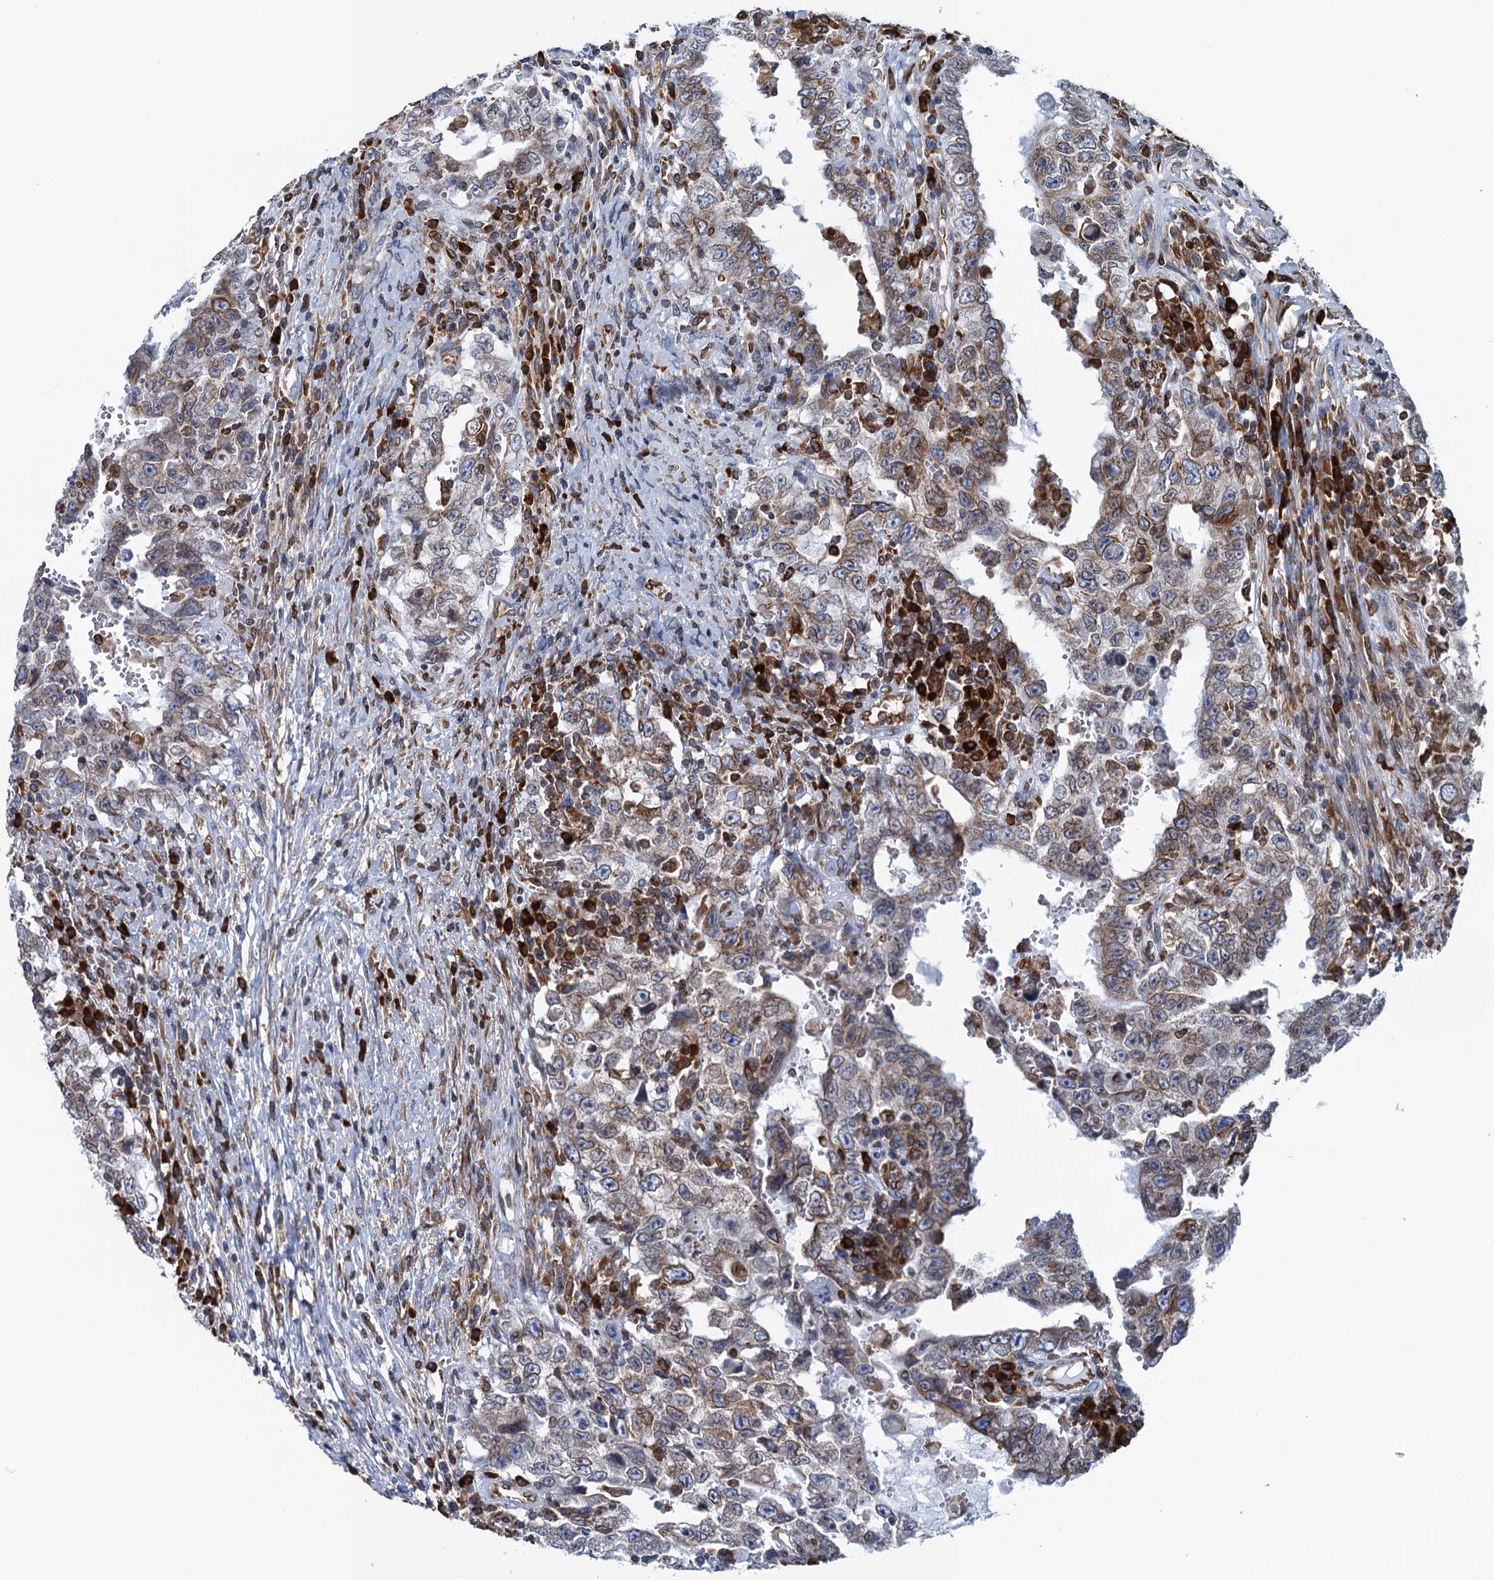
{"staining": {"intensity": "moderate", "quantity": "<25%", "location": "cytoplasmic/membranous"}, "tissue": "testis cancer", "cell_type": "Tumor cells", "image_type": "cancer", "snomed": [{"axis": "morphology", "description": "Carcinoma, Embryonal, NOS"}, {"axis": "topography", "description": "Testis"}], "caption": "Human testis embryonal carcinoma stained for a protein (brown) demonstrates moderate cytoplasmic/membranous positive positivity in approximately <25% of tumor cells.", "gene": "TMEM205", "patient": {"sex": "male", "age": 26}}